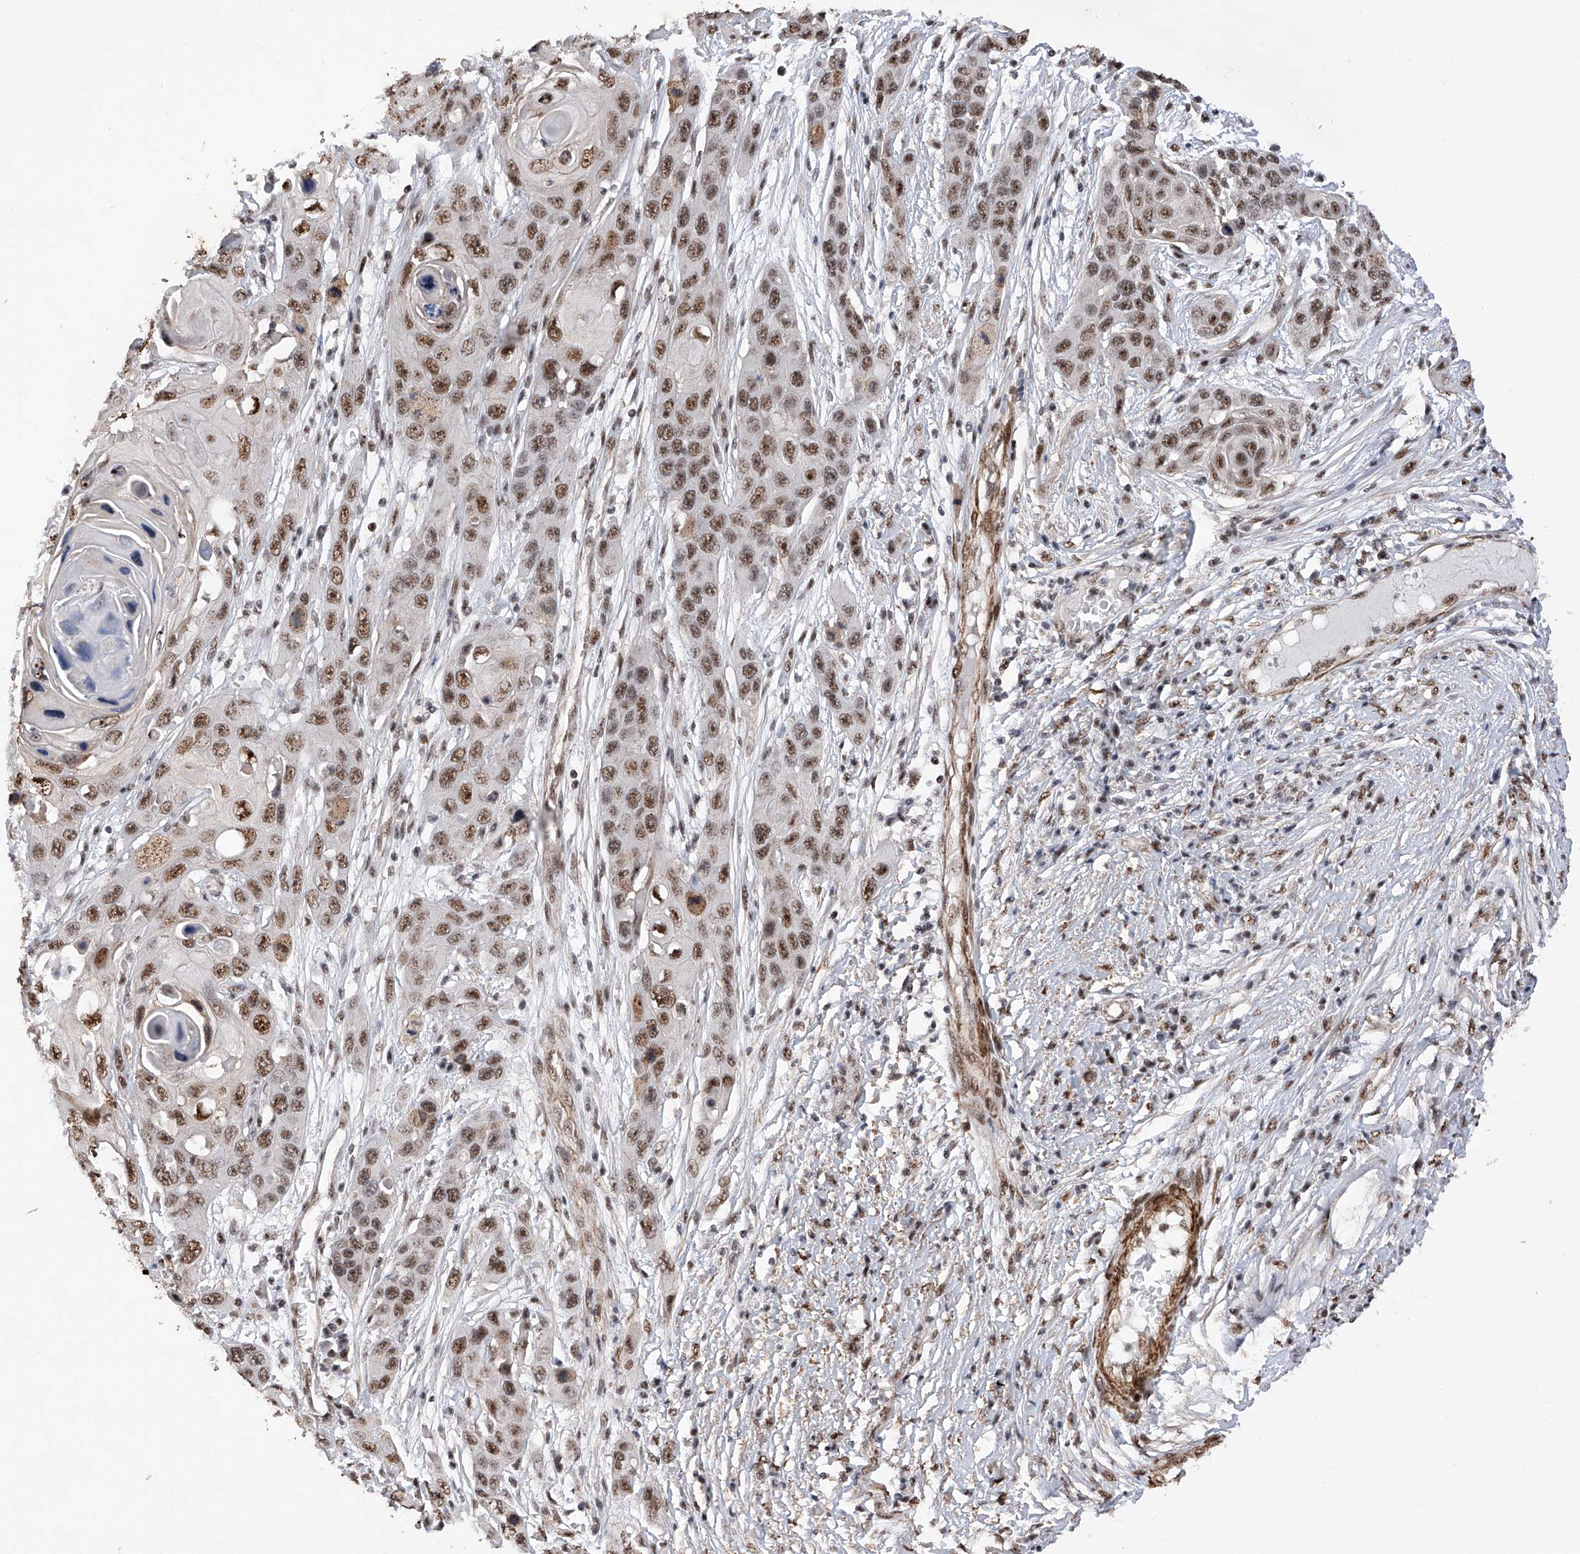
{"staining": {"intensity": "moderate", "quantity": ">75%", "location": "nuclear"}, "tissue": "skin cancer", "cell_type": "Tumor cells", "image_type": "cancer", "snomed": [{"axis": "morphology", "description": "Squamous cell carcinoma, NOS"}, {"axis": "topography", "description": "Skin"}], "caption": "The photomicrograph reveals a brown stain indicating the presence of a protein in the nuclear of tumor cells in skin squamous cell carcinoma.", "gene": "NFATC4", "patient": {"sex": "male", "age": 55}}